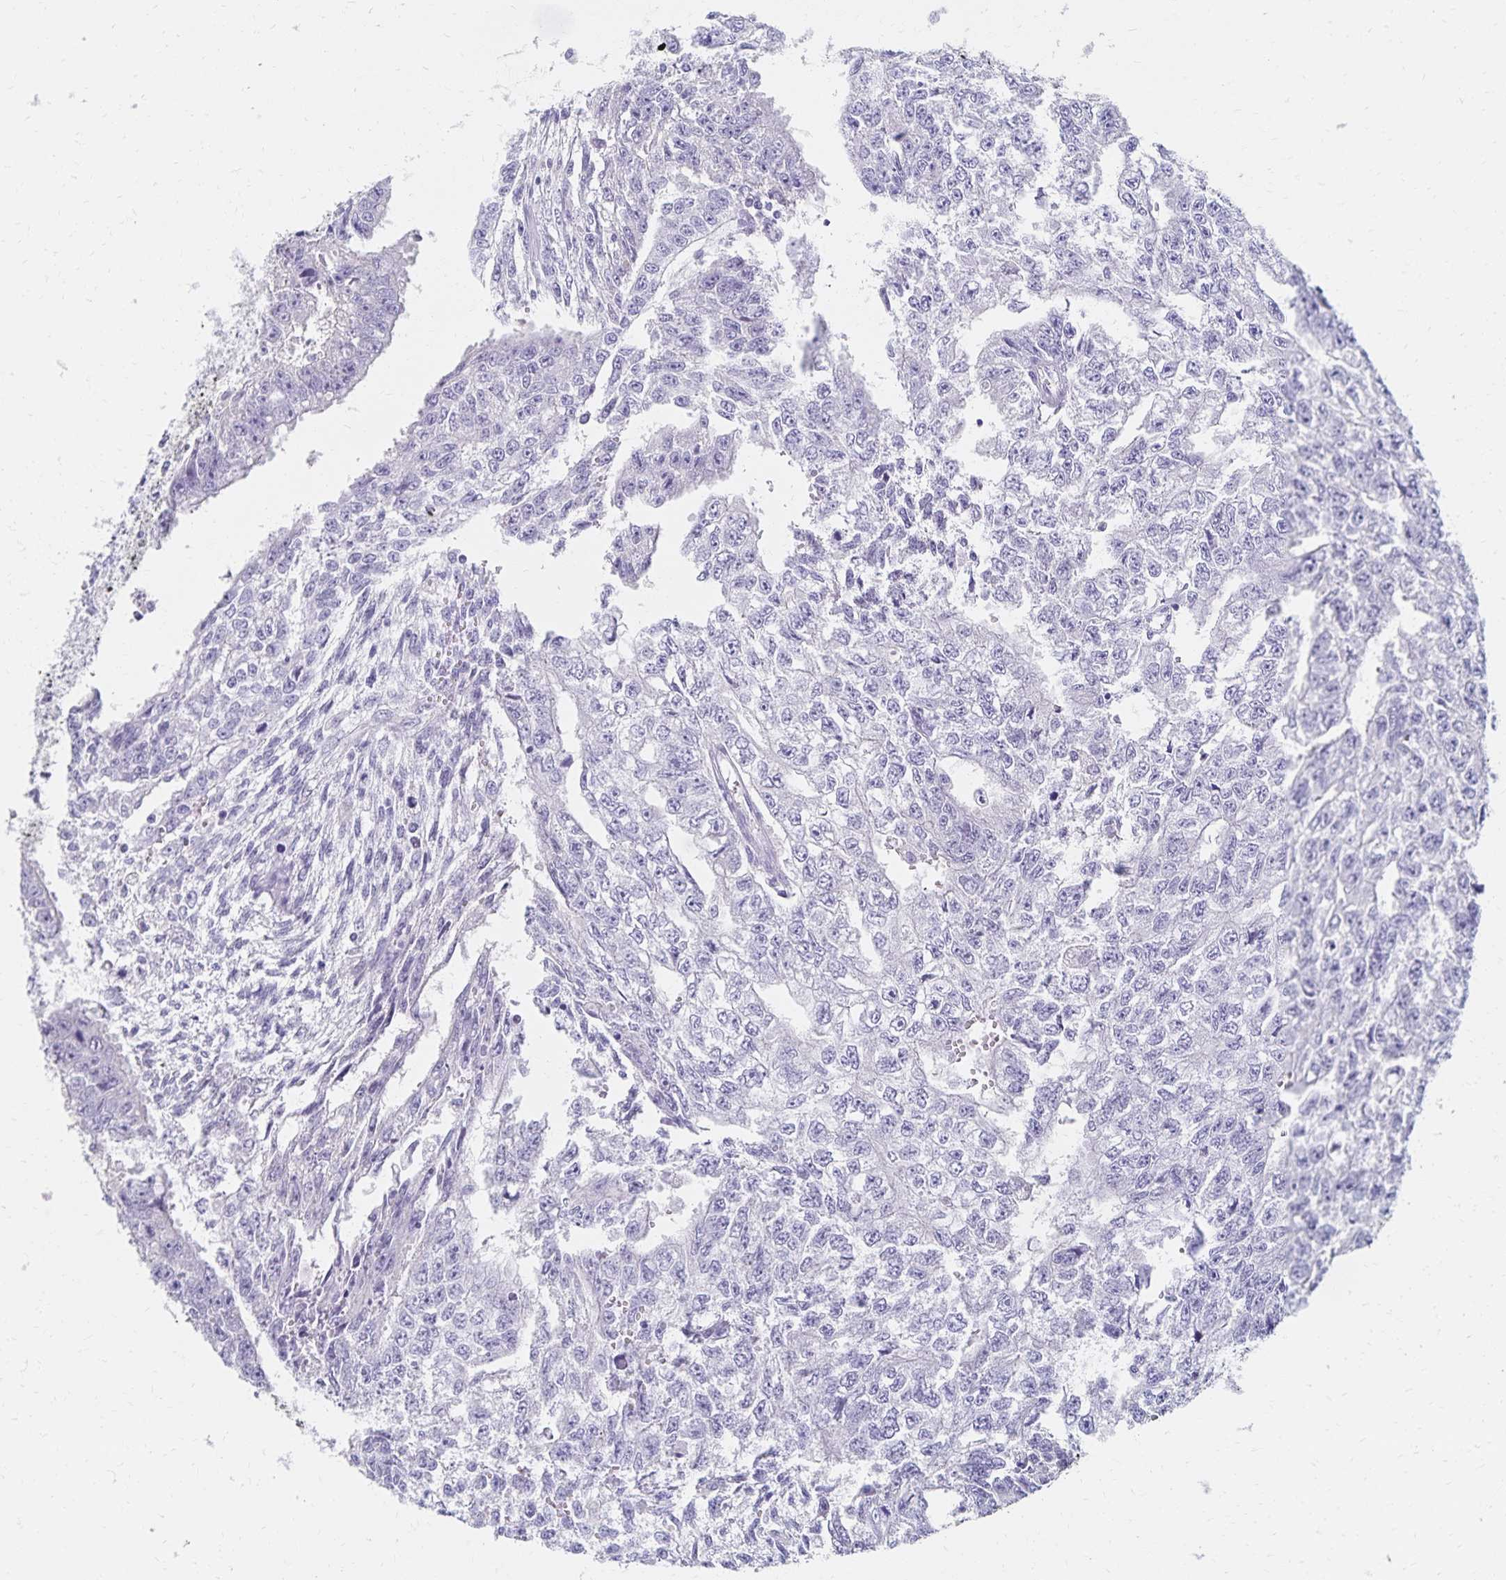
{"staining": {"intensity": "negative", "quantity": "none", "location": "none"}, "tissue": "testis cancer", "cell_type": "Tumor cells", "image_type": "cancer", "snomed": [{"axis": "morphology", "description": "Carcinoma, Embryonal, NOS"}, {"axis": "morphology", "description": "Teratoma, malignant, NOS"}, {"axis": "topography", "description": "Testis"}], "caption": "Human embryonal carcinoma (testis) stained for a protein using immunohistochemistry (IHC) shows no expression in tumor cells.", "gene": "C2orf50", "patient": {"sex": "male", "age": 24}}